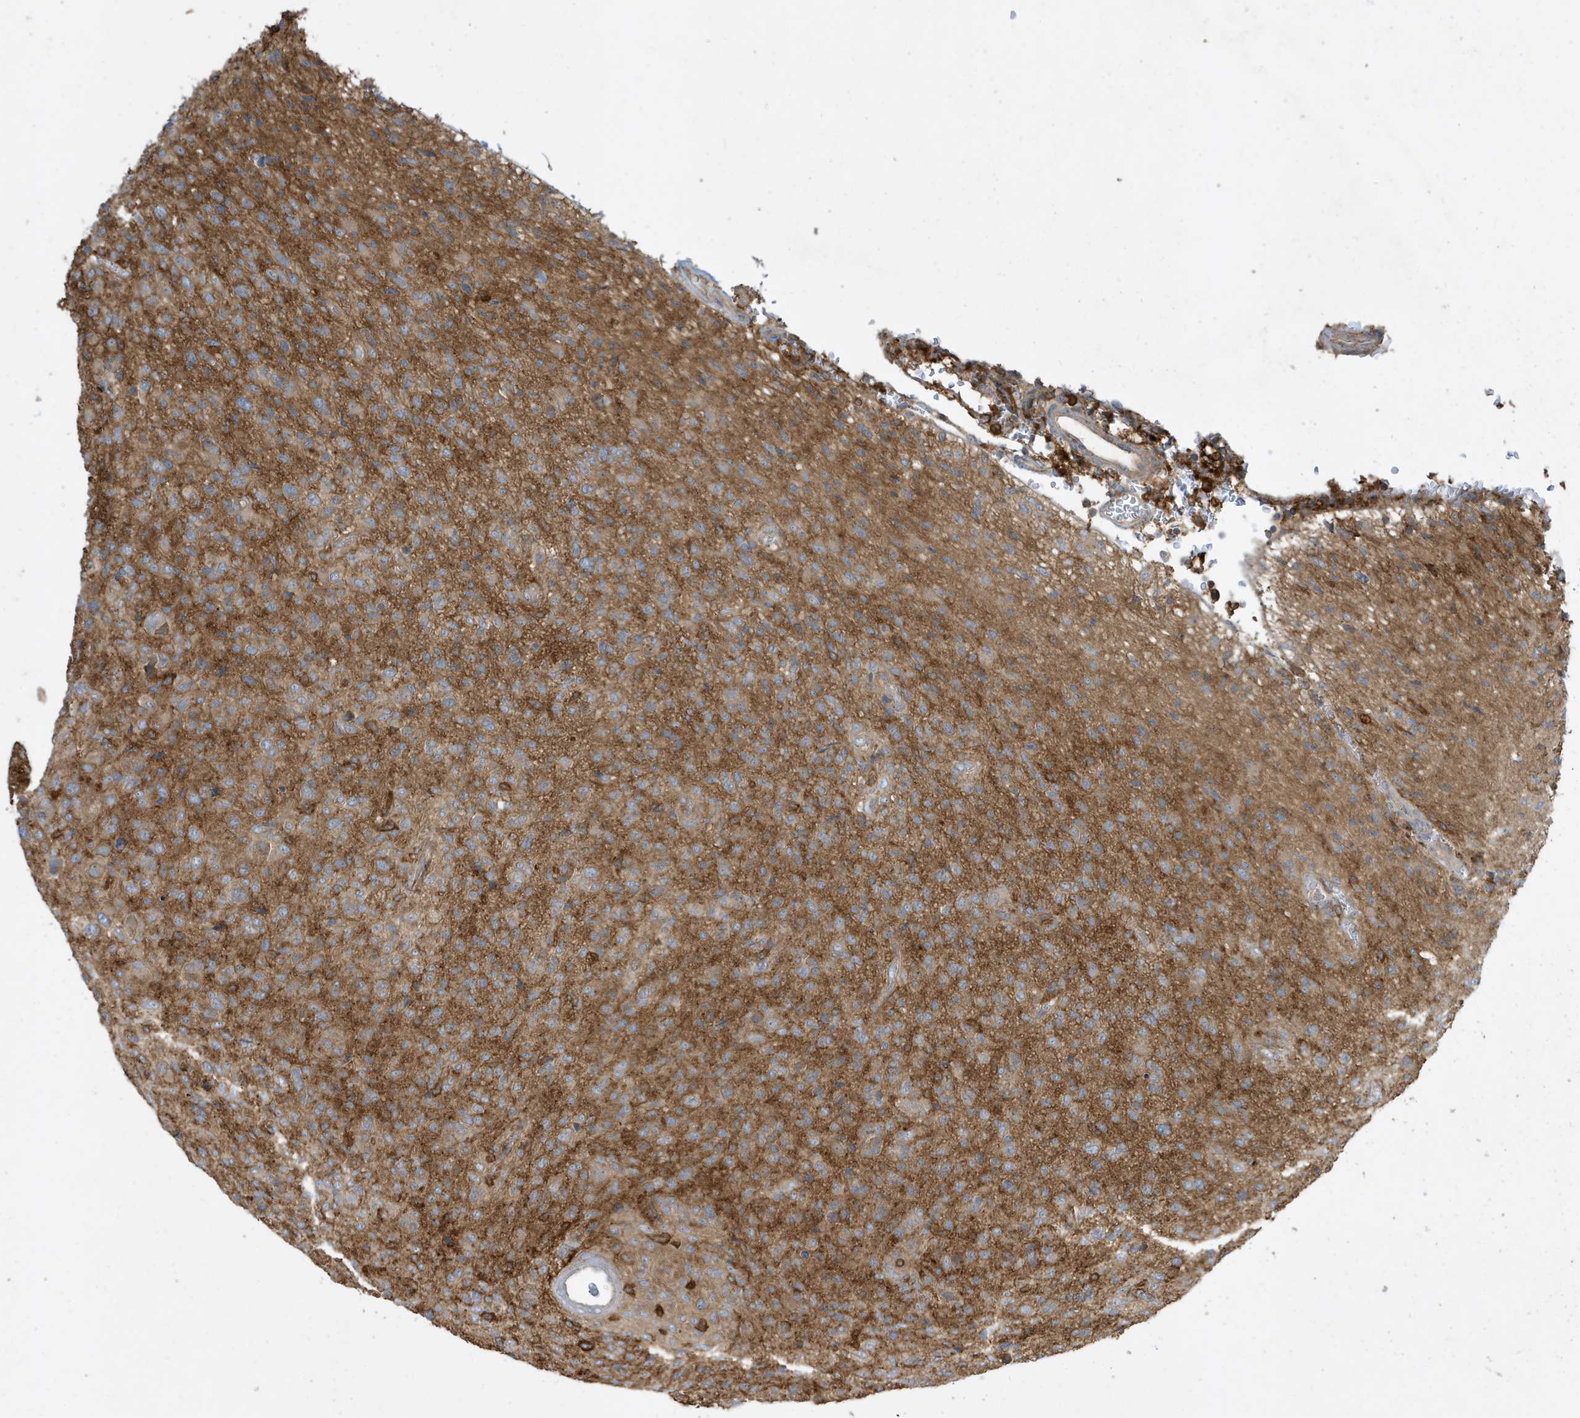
{"staining": {"intensity": "moderate", "quantity": "<25%", "location": "cytoplasmic/membranous"}, "tissue": "glioma", "cell_type": "Tumor cells", "image_type": "cancer", "snomed": [{"axis": "morphology", "description": "Glioma, malignant, High grade"}, {"axis": "topography", "description": "Brain"}], "caption": "Protein analysis of malignant glioma (high-grade) tissue displays moderate cytoplasmic/membranous staining in about <25% of tumor cells.", "gene": "ABTB1", "patient": {"sex": "female", "age": 57}}